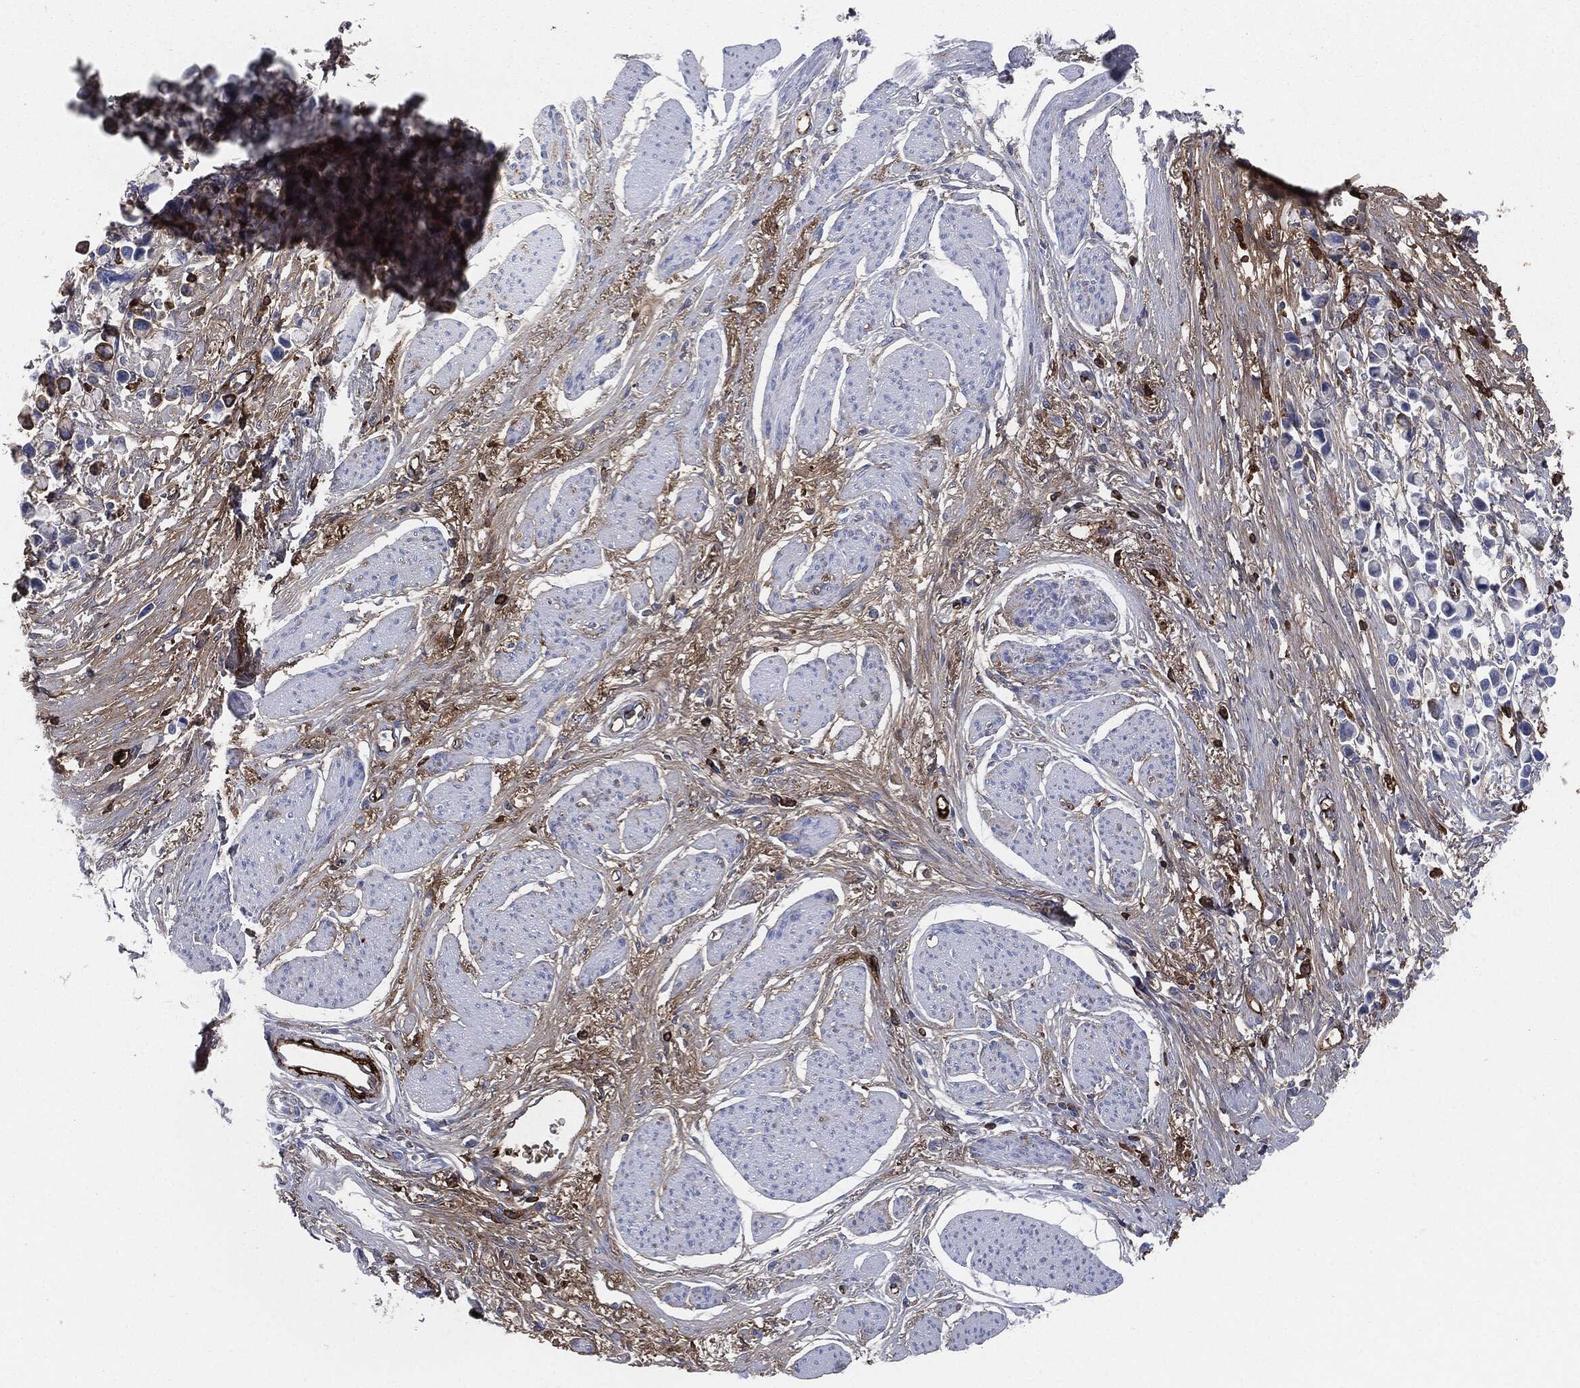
{"staining": {"intensity": "strong", "quantity": "25%-75%", "location": "cytoplasmic/membranous"}, "tissue": "stomach cancer", "cell_type": "Tumor cells", "image_type": "cancer", "snomed": [{"axis": "morphology", "description": "Adenocarcinoma, NOS"}, {"axis": "topography", "description": "Stomach"}], "caption": "This is an image of immunohistochemistry staining of adenocarcinoma (stomach), which shows strong positivity in the cytoplasmic/membranous of tumor cells.", "gene": "APOB", "patient": {"sex": "female", "age": 81}}